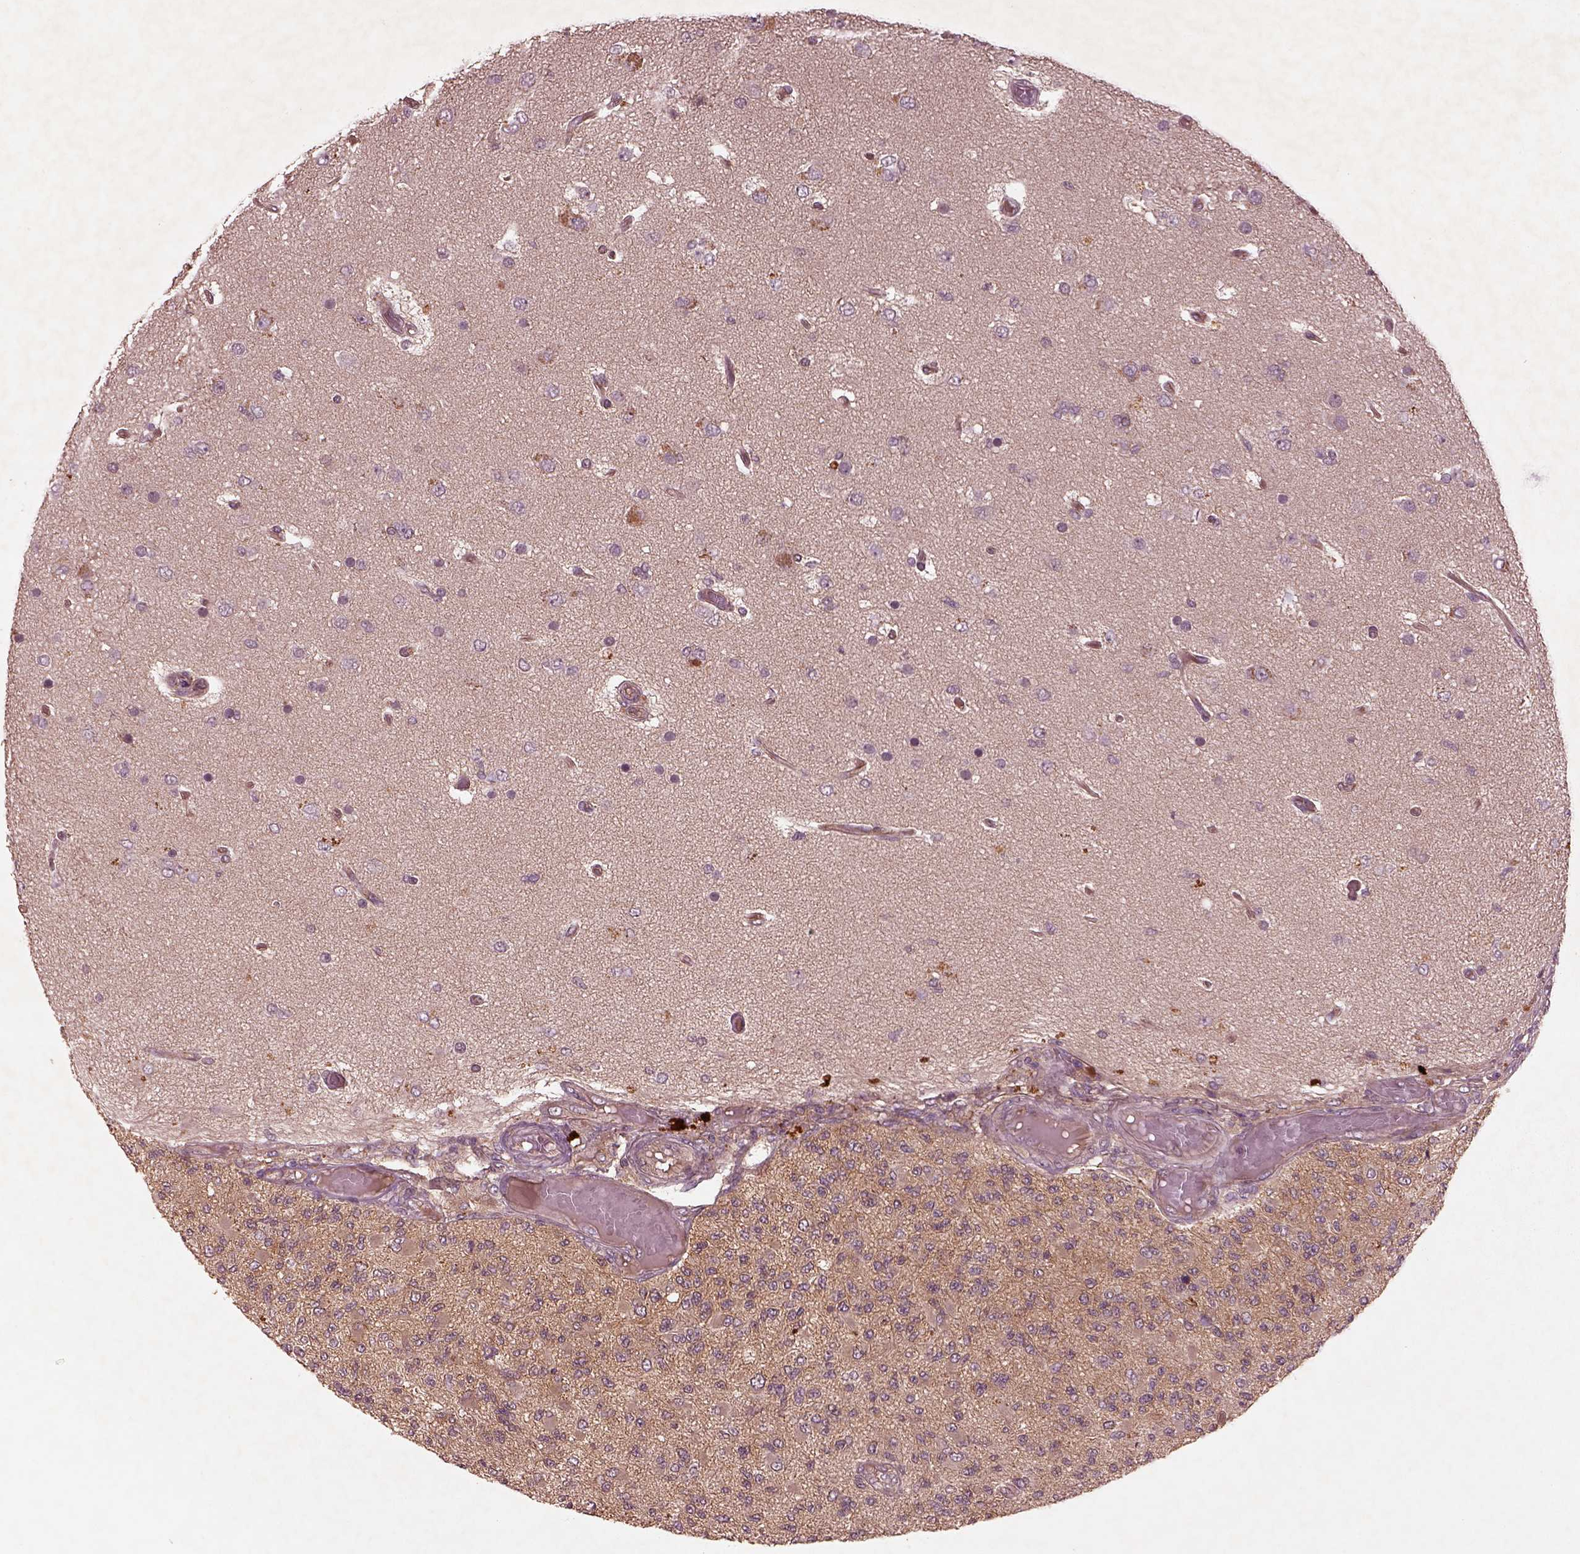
{"staining": {"intensity": "moderate", "quantity": ">75%", "location": "cytoplasmic/membranous"}, "tissue": "glioma", "cell_type": "Tumor cells", "image_type": "cancer", "snomed": [{"axis": "morphology", "description": "Glioma, malignant, High grade"}, {"axis": "topography", "description": "Brain"}], "caption": "High-grade glioma (malignant) was stained to show a protein in brown. There is medium levels of moderate cytoplasmic/membranous expression in about >75% of tumor cells.", "gene": "FAM234A", "patient": {"sex": "female", "age": 63}}